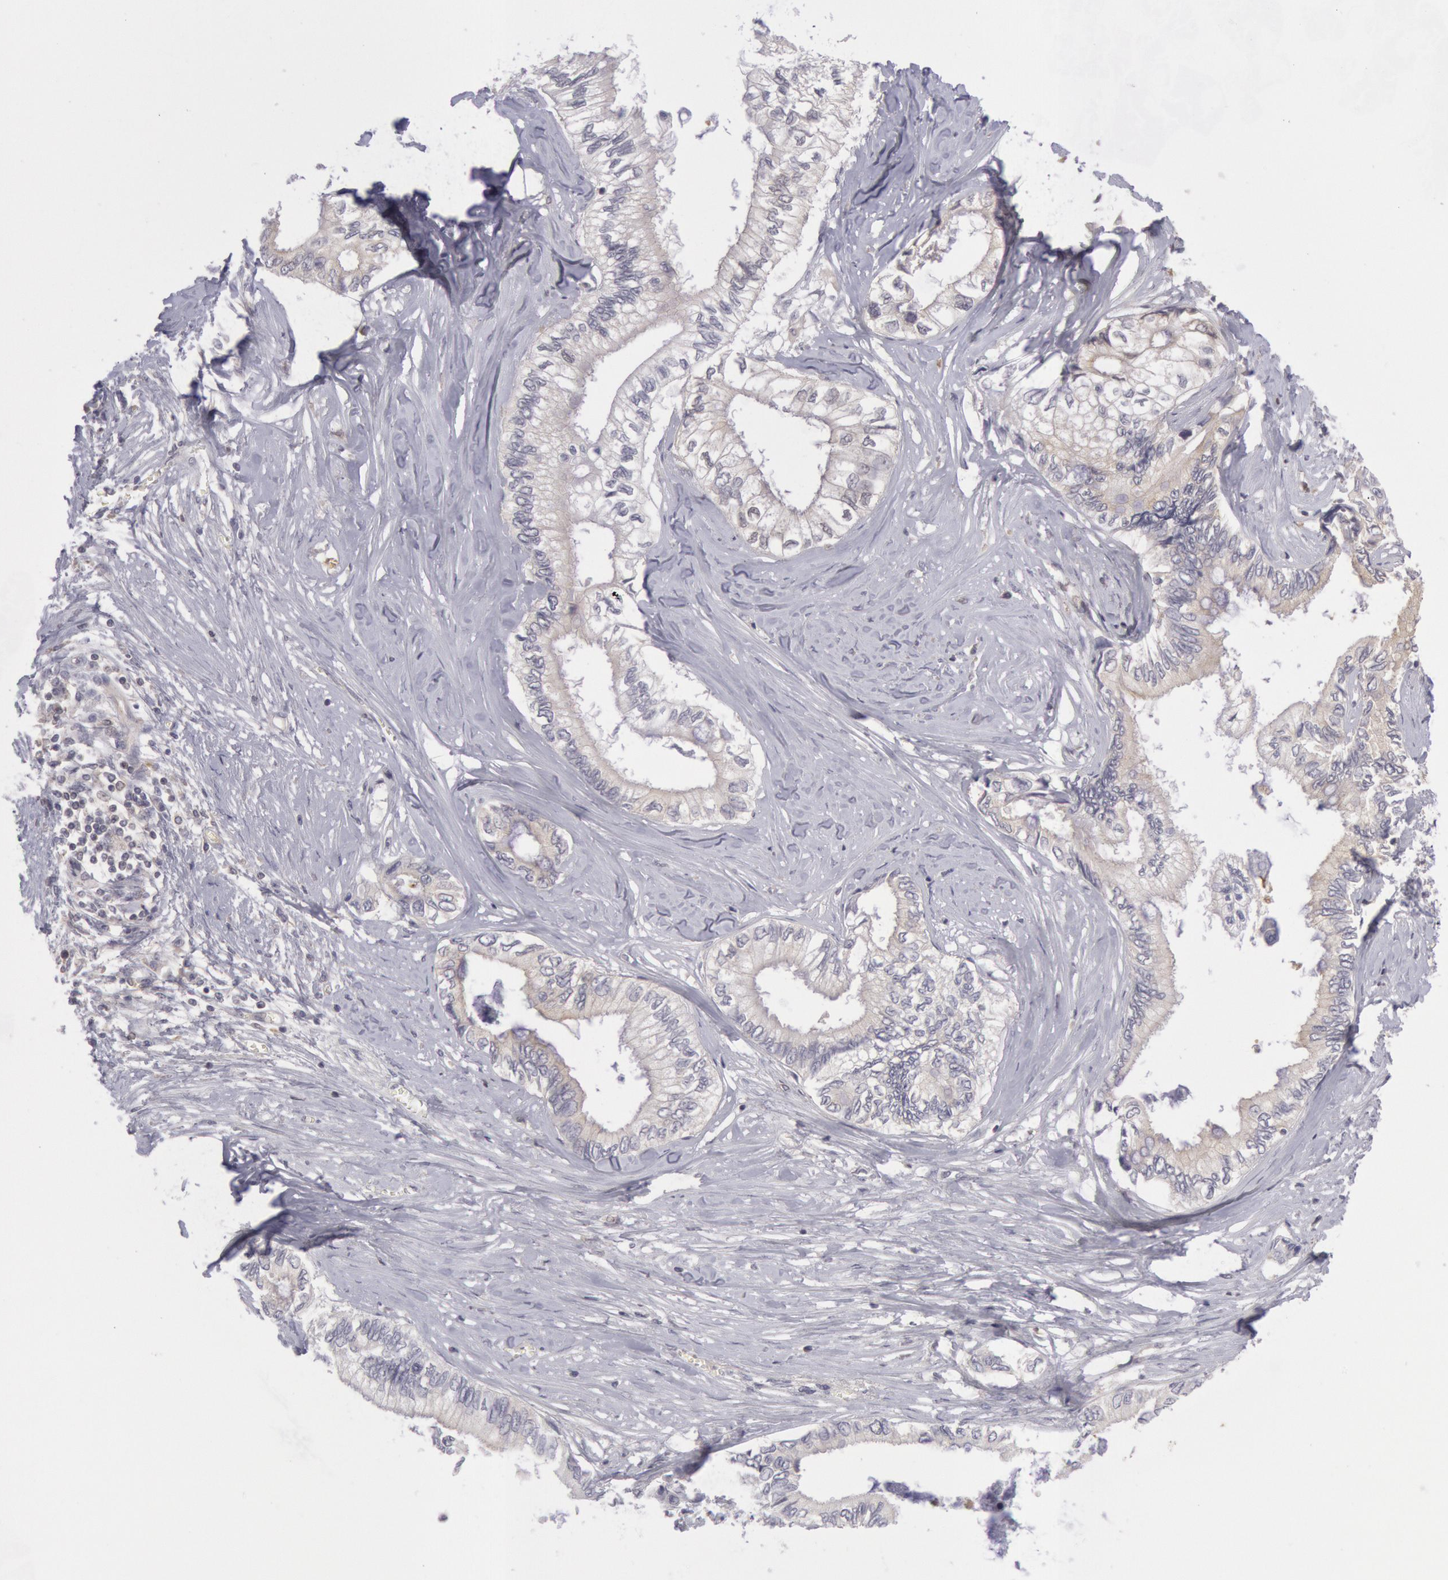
{"staining": {"intensity": "negative", "quantity": "none", "location": "none"}, "tissue": "pancreatic cancer", "cell_type": "Tumor cells", "image_type": "cancer", "snomed": [{"axis": "morphology", "description": "Adenocarcinoma, NOS"}, {"axis": "topography", "description": "Pancreas"}], "caption": "Tumor cells are negative for brown protein staining in pancreatic cancer. (Immunohistochemistry (ihc), brightfield microscopy, high magnification).", "gene": "IKBKB", "patient": {"sex": "female", "age": 66}}